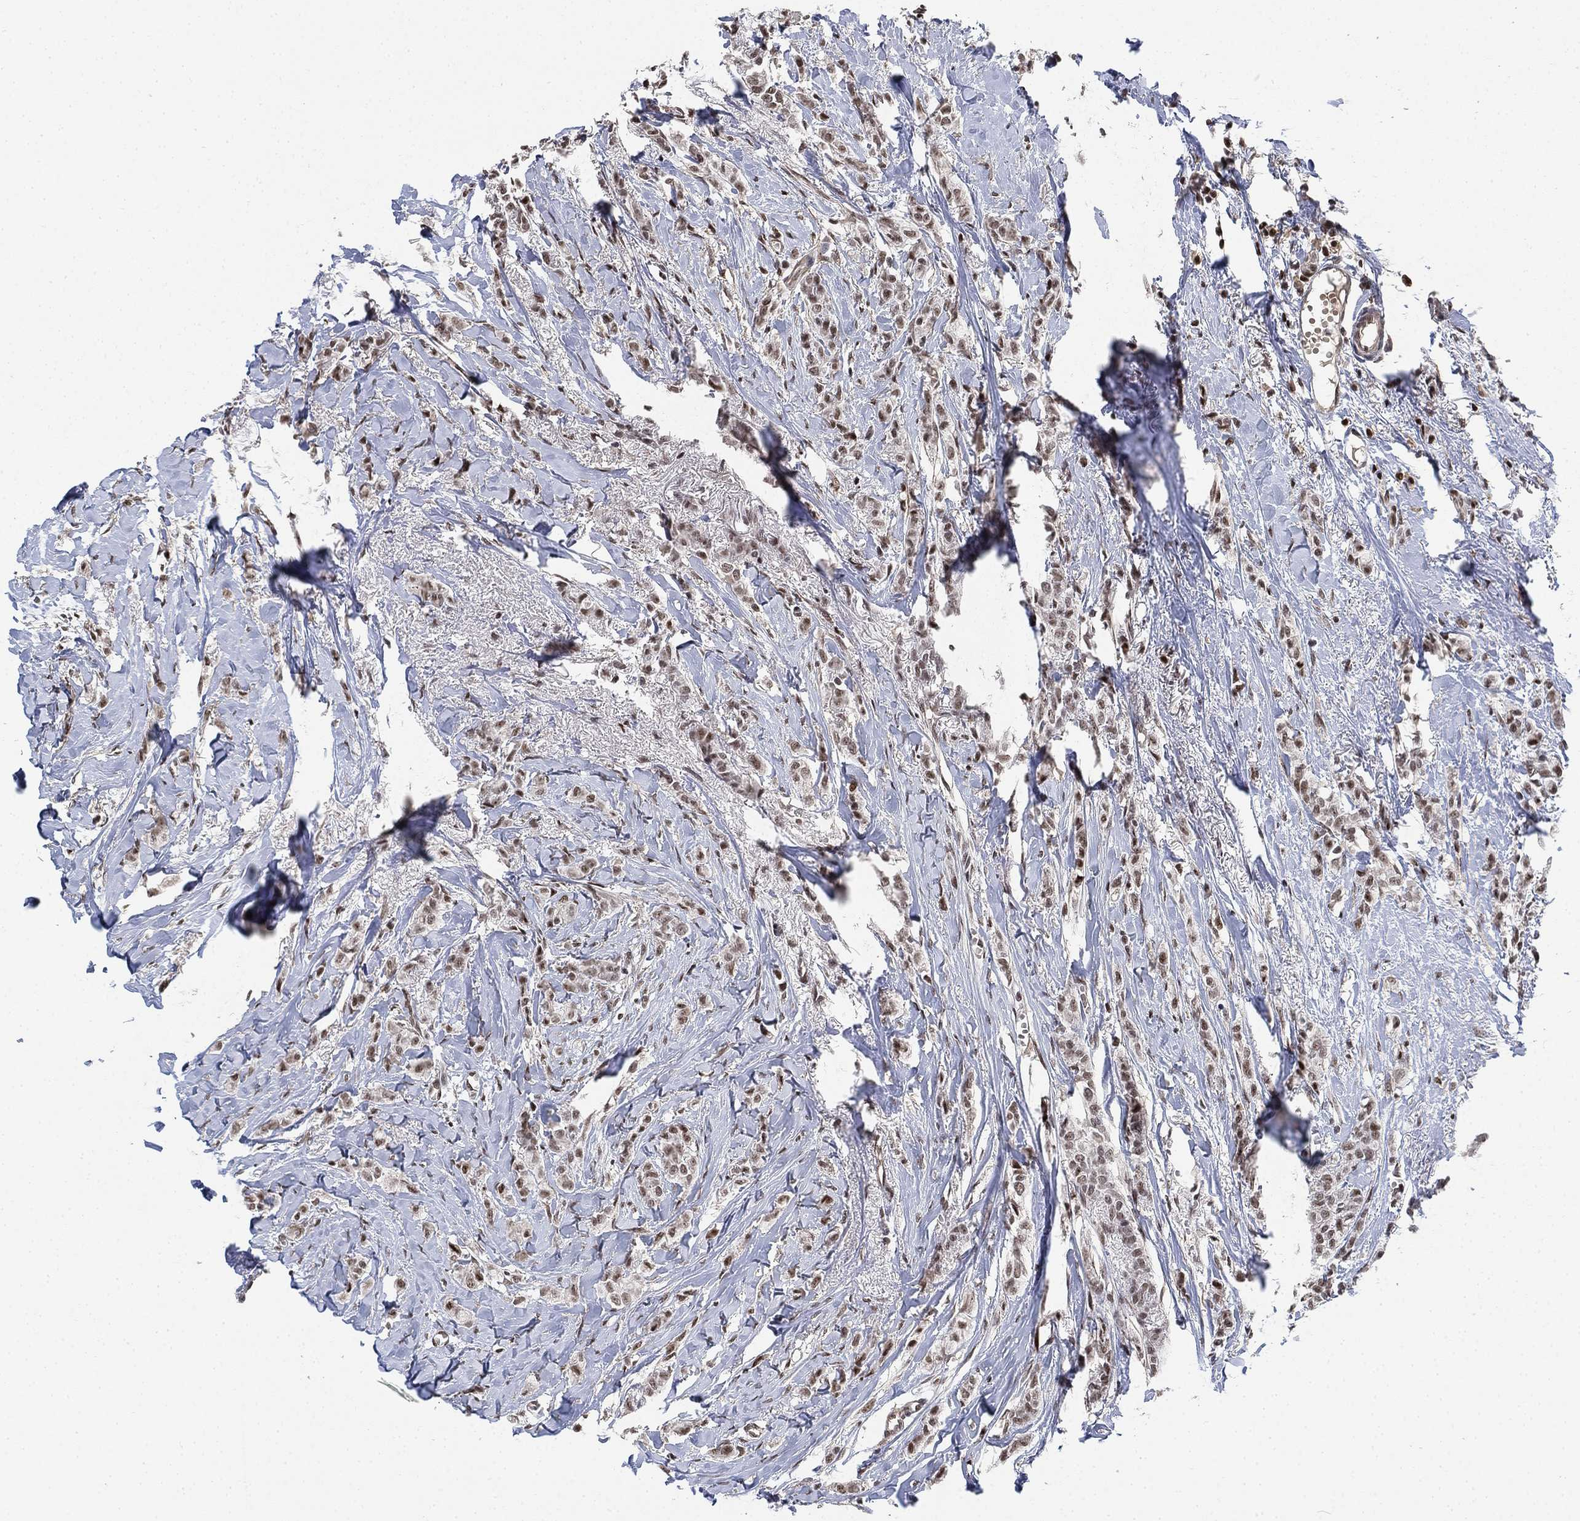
{"staining": {"intensity": "weak", "quantity": "25%-75%", "location": "nuclear"}, "tissue": "breast cancer", "cell_type": "Tumor cells", "image_type": "cancer", "snomed": [{"axis": "morphology", "description": "Duct carcinoma"}, {"axis": "topography", "description": "Breast"}], "caption": "Breast cancer (invasive ductal carcinoma) tissue displays weak nuclear positivity in approximately 25%-75% of tumor cells (DAB IHC with brightfield microscopy, high magnification).", "gene": "ZSCAN30", "patient": {"sex": "female", "age": 85}}